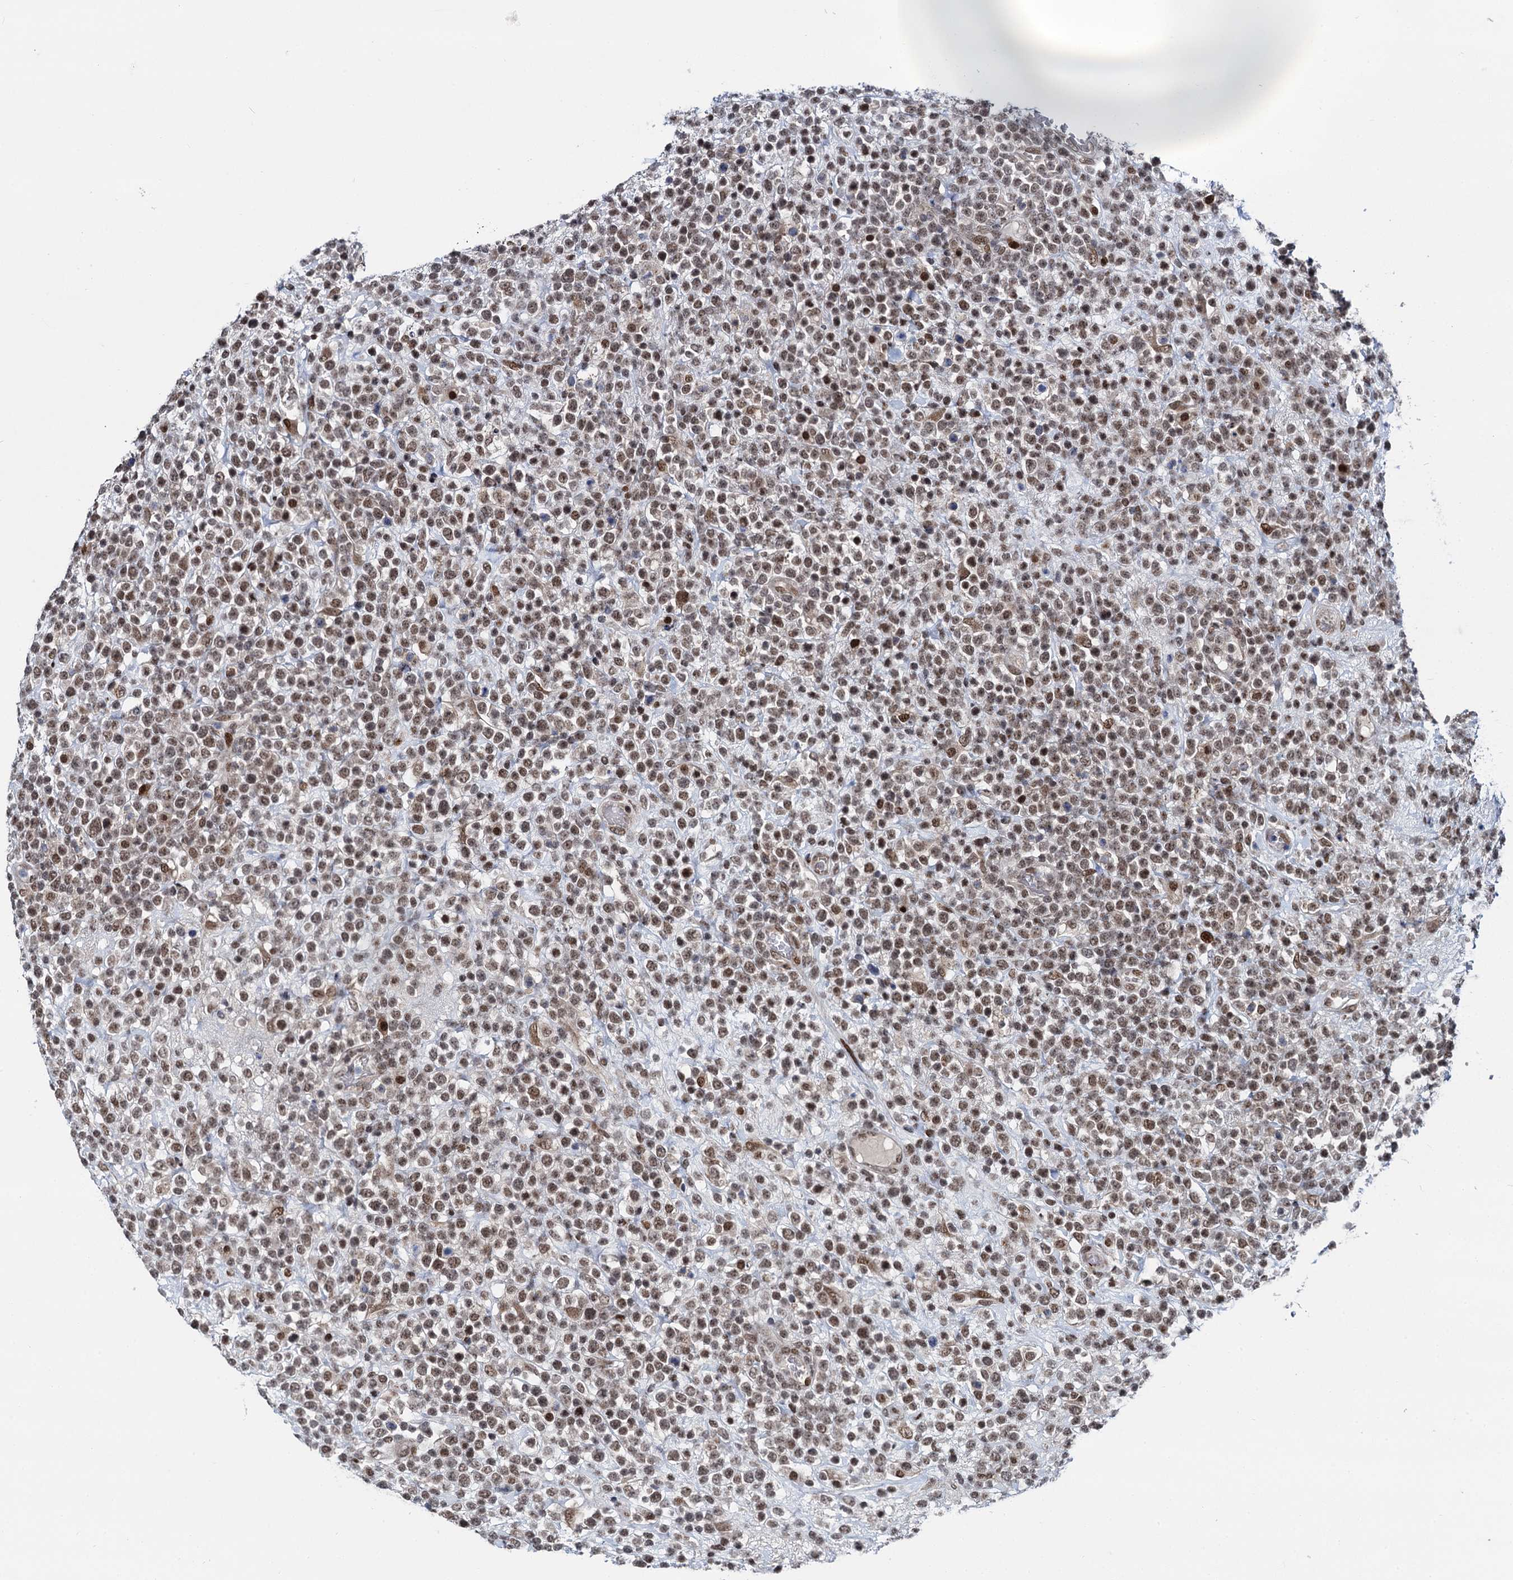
{"staining": {"intensity": "moderate", "quantity": ">75%", "location": "nuclear"}, "tissue": "lymphoma", "cell_type": "Tumor cells", "image_type": "cancer", "snomed": [{"axis": "morphology", "description": "Malignant lymphoma, non-Hodgkin's type, High grade"}, {"axis": "topography", "description": "Colon"}], "caption": "Malignant lymphoma, non-Hodgkin's type (high-grade) was stained to show a protein in brown. There is medium levels of moderate nuclear expression in approximately >75% of tumor cells.", "gene": "RUFY2", "patient": {"sex": "female", "age": 53}}